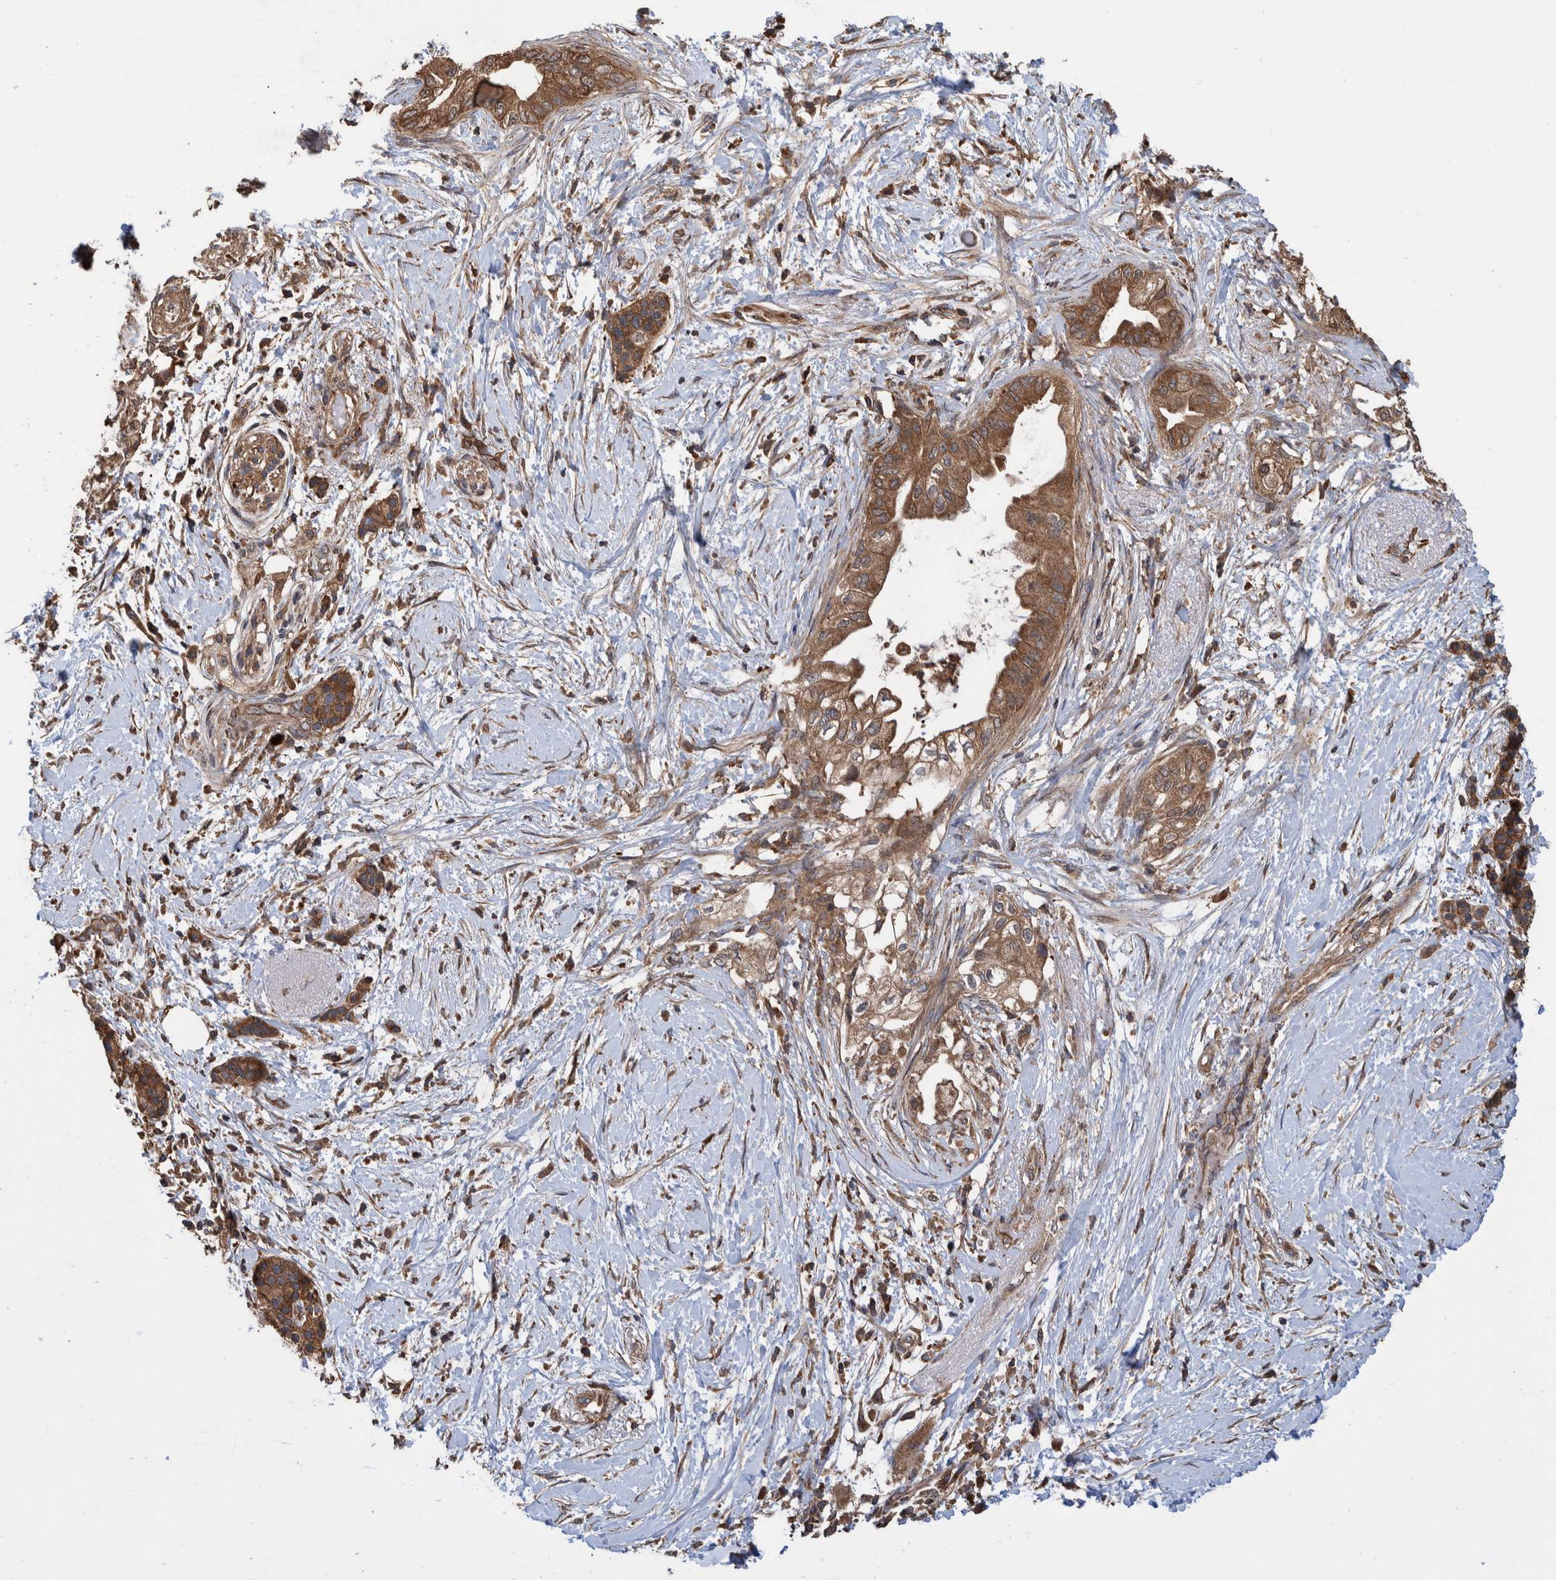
{"staining": {"intensity": "moderate", "quantity": ">75%", "location": "cytoplasmic/membranous"}, "tissue": "pancreatic cancer", "cell_type": "Tumor cells", "image_type": "cancer", "snomed": [{"axis": "morphology", "description": "Normal tissue, NOS"}, {"axis": "morphology", "description": "Adenocarcinoma, NOS"}, {"axis": "topography", "description": "Pancreas"}, {"axis": "topography", "description": "Duodenum"}], "caption": "Human pancreatic cancer (adenocarcinoma) stained for a protein (brown) reveals moderate cytoplasmic/membranous positive staining in about >75% of tumor cells.", "gene": "VBP1", "patient": {"sex": "female", "age": 60}}